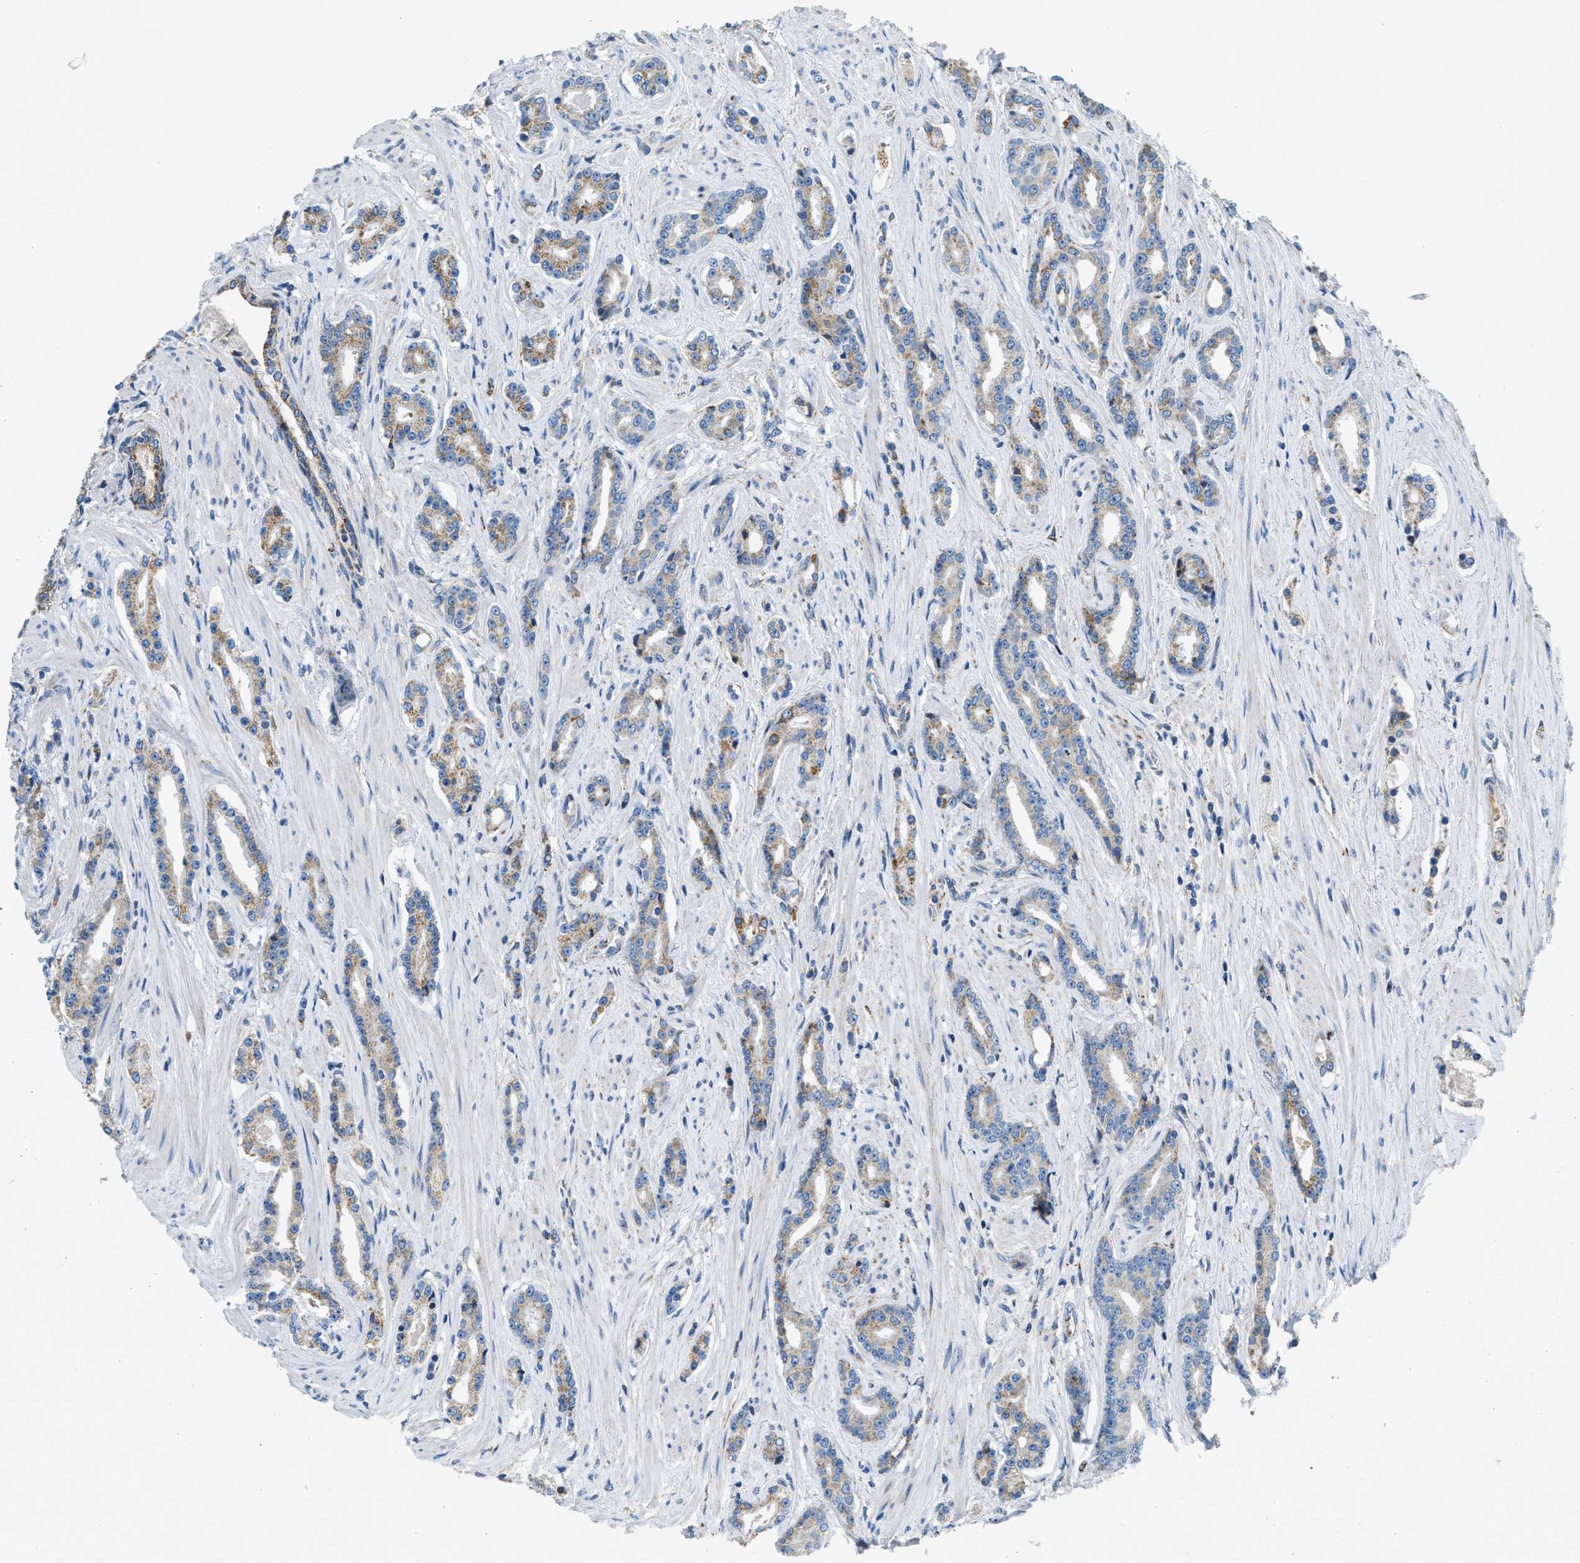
{"staining": {"intensity": "weak", "quantity": "25%-75%", "location": "cytoplasmic/membranous"}, "tissue": "prostate cancer", "cell_type": "Tumor cells", "image_type": "cancer", "snomed": [{"axis": "morphology", "description": "Adenocarcinoma, High grade"}, {"axis": "topography", "description": "Prostate"}], "caption": "Protein analysis of high-grade adenocarcinoma (prostate) tissue exhibits weak cytoplasmic/membranous positivity in approximately 25%-75% of tumor cells. (IHC, brightfield microscopy, high magnification).", "gene": "ACADVL", "patient": {"sex": "male", "age": 71}}